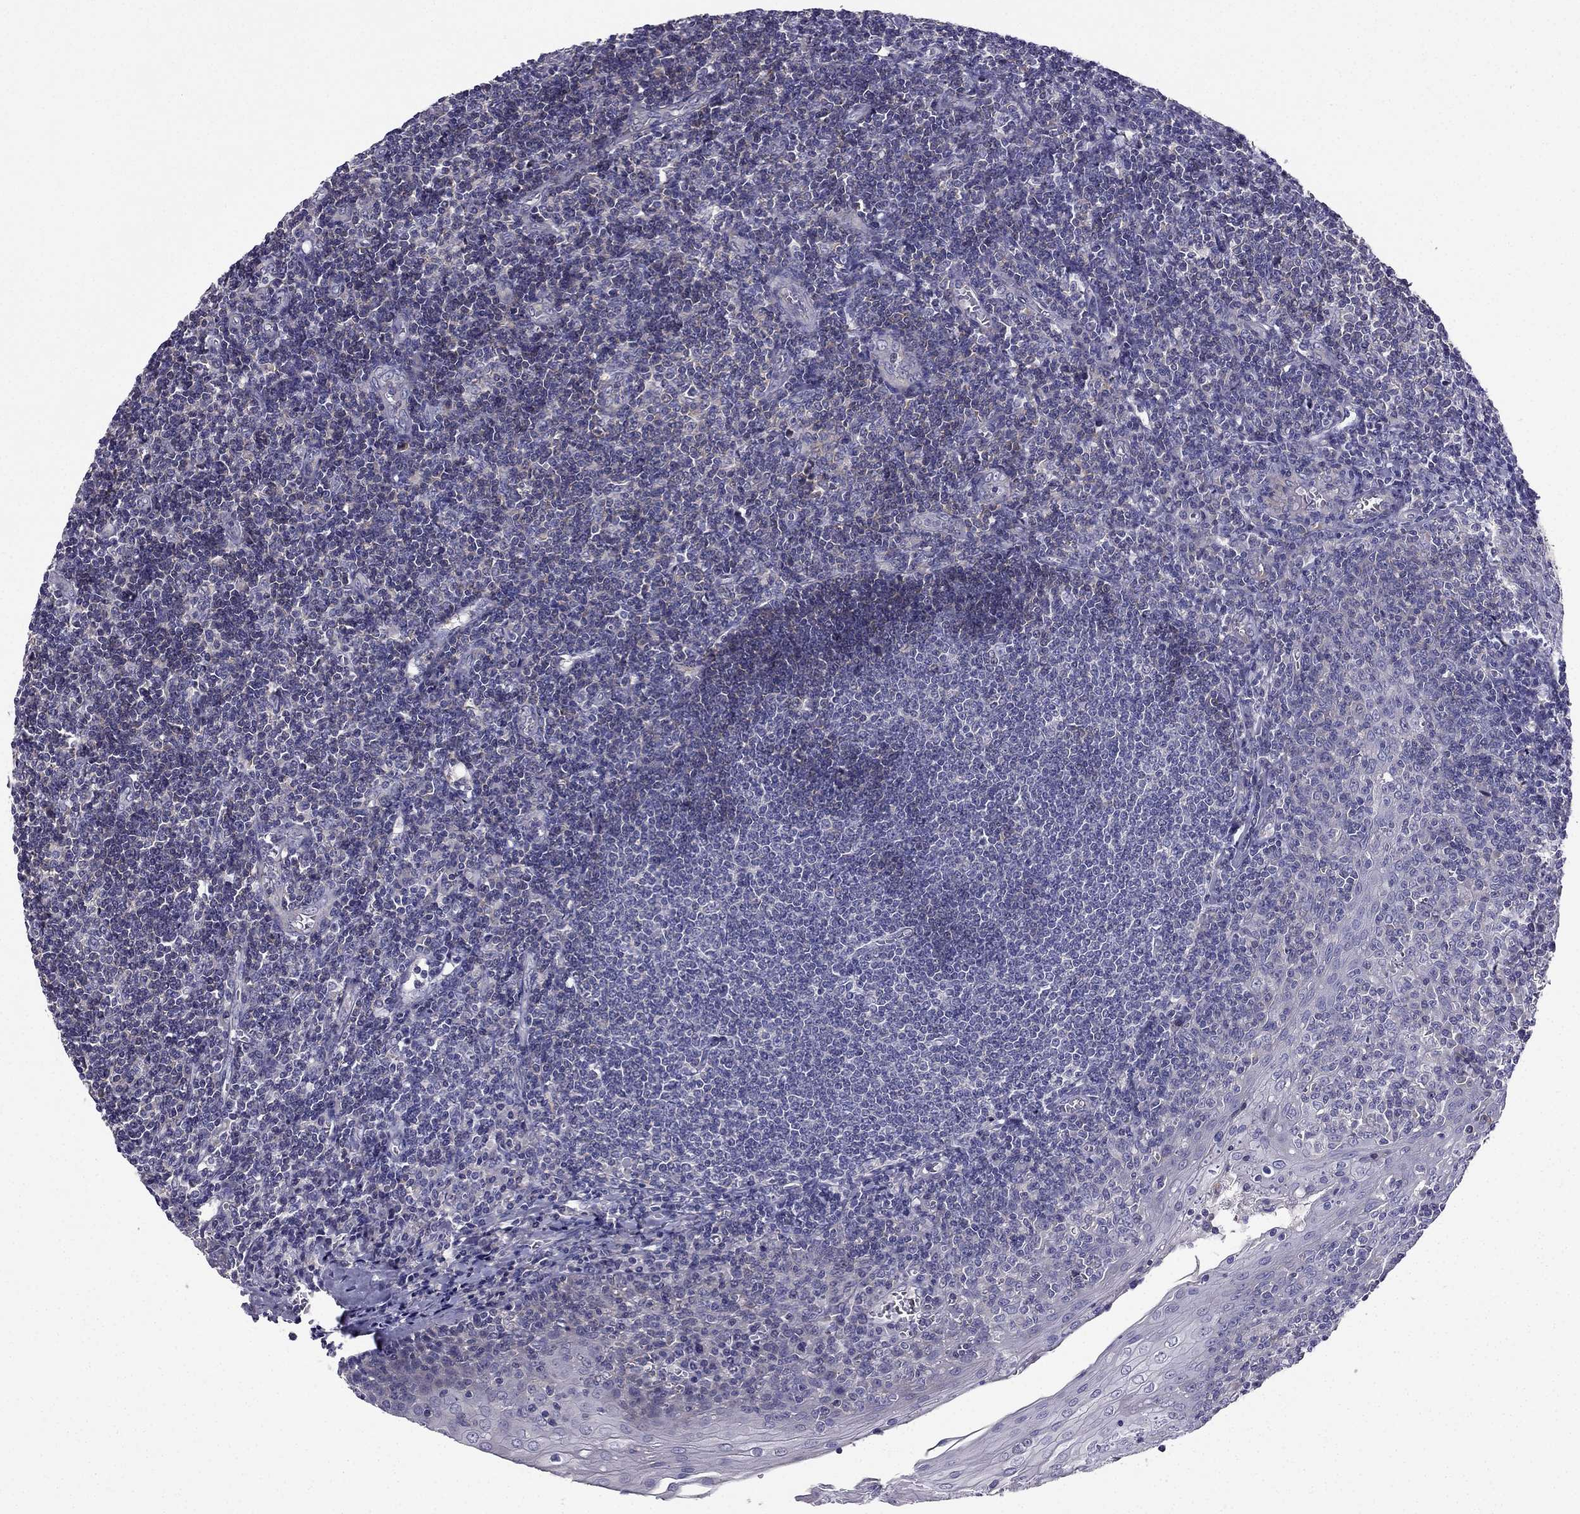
{"staining": {"intensity": "negative", "quantity": "none", "location": "none"}, "tissue": "tonsil", "cell_type": "Germinal center cells", "image_type": "normal", "snomed": [{"axis": "morphology", "description": "Normal tissue, NOS"}, {"axis": "topography", "description": "Tonsil"}], "caption": "An IHC histopathology image of unremarkable tonsil is shown. There is no staining in germinal center cells of tonsil. (Stains: DAB (3,3'-diaminobenzidine) IHC with hematoxylin counter stain, Microscopy: brightfield microscopy at high magnification).", "gene": "AS3MT", "patient": {"sex": "male", "age": 33}}